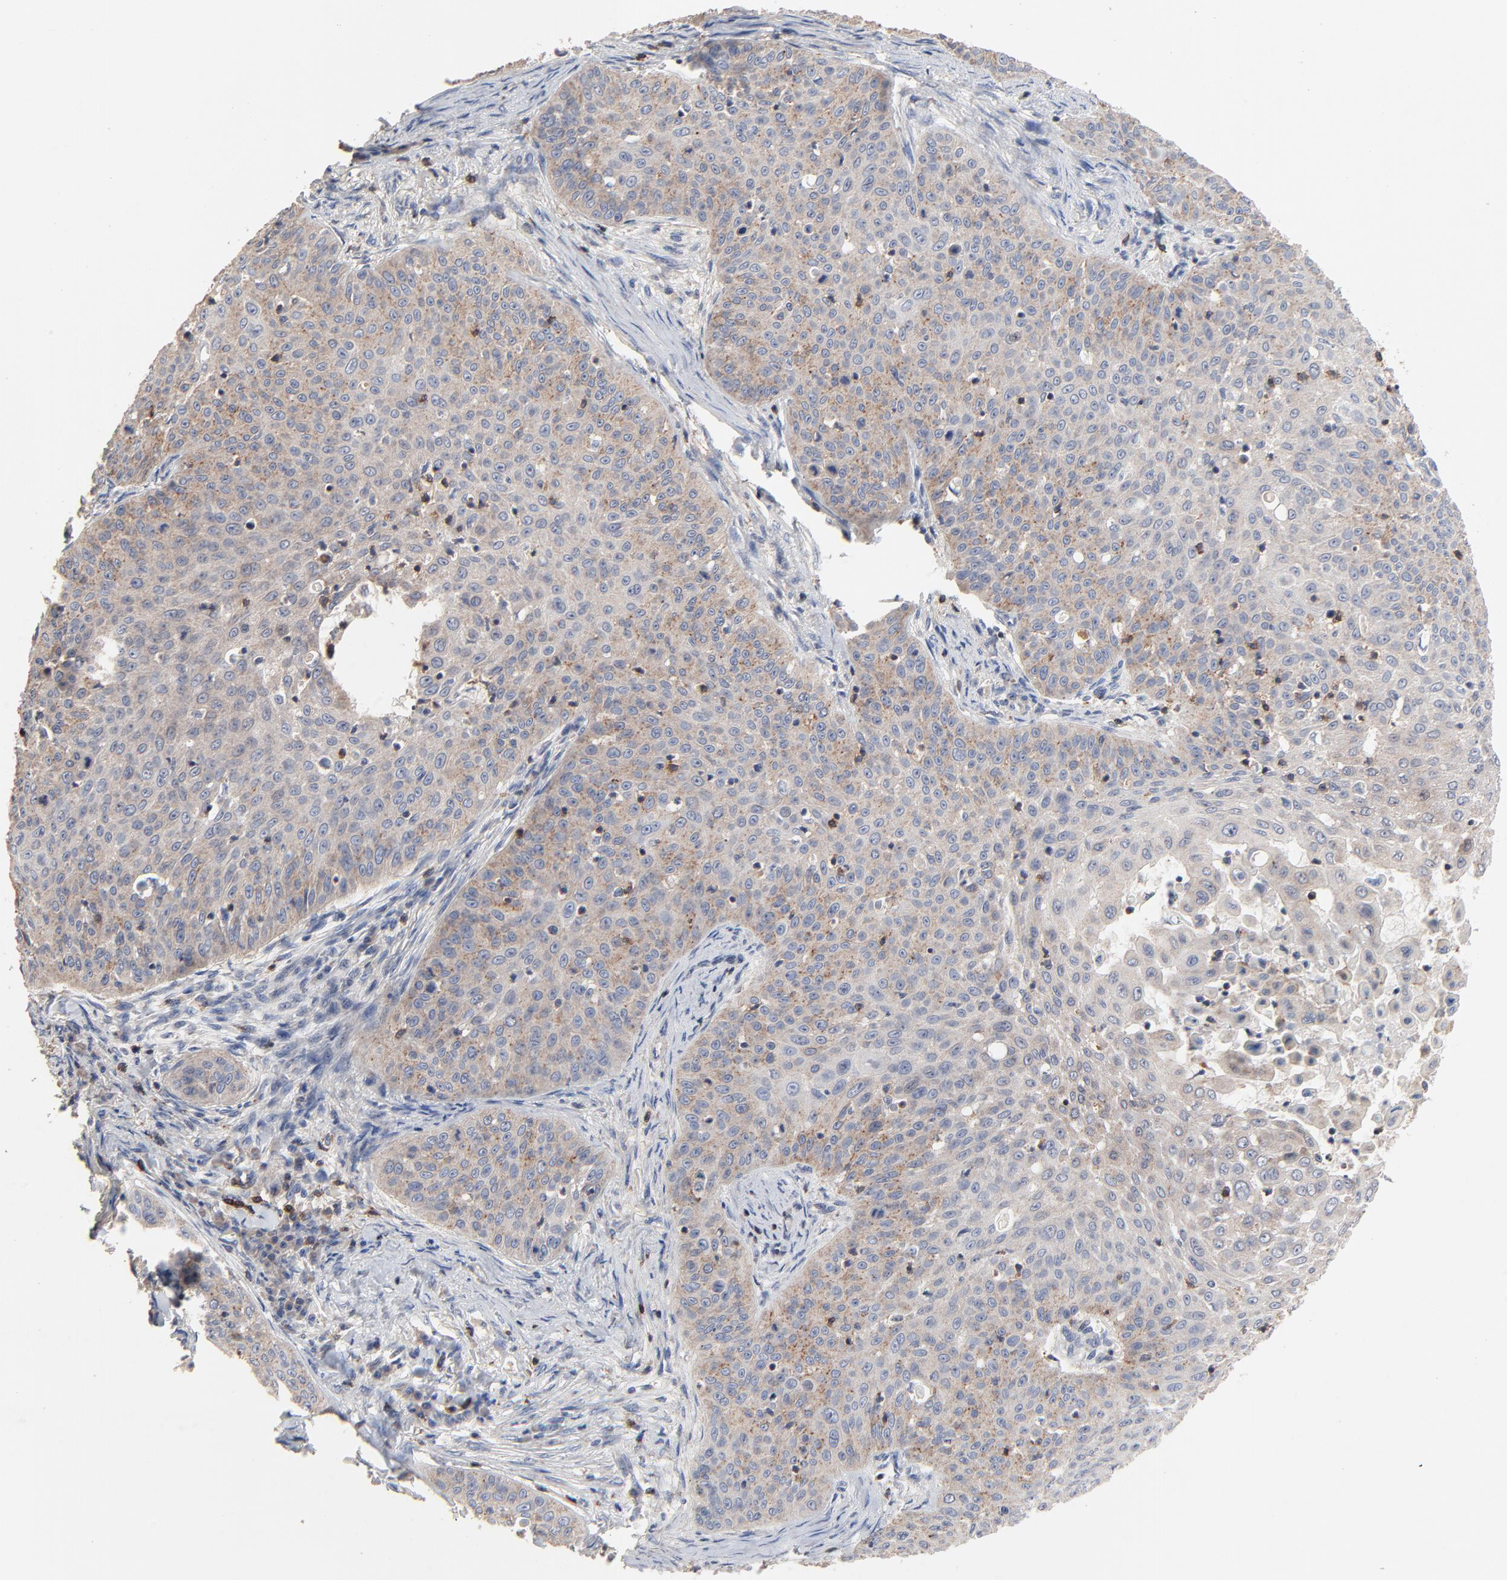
{"staining": {"intensity": "weak", "quantity": "25%-75%", "location": "cytoplasmic/membranous"}, "tissue": "skin cancer", "cell_type": "Tumor cells", "image_type": "cancer", "snomed": [{"axis": "morphology", "description": "Squamous cell carcinoma, NOS"}, {"axis": "topography", "description": "Skin"}], "caption": "Tumor cells demonstrate weak cytoplasmic/membranous staining in about 25%-75% of cells in skin cancer (squamous cell carcinoma).", "gene": "SKAP1", "patient": {"sex": "male", "age": 82}}